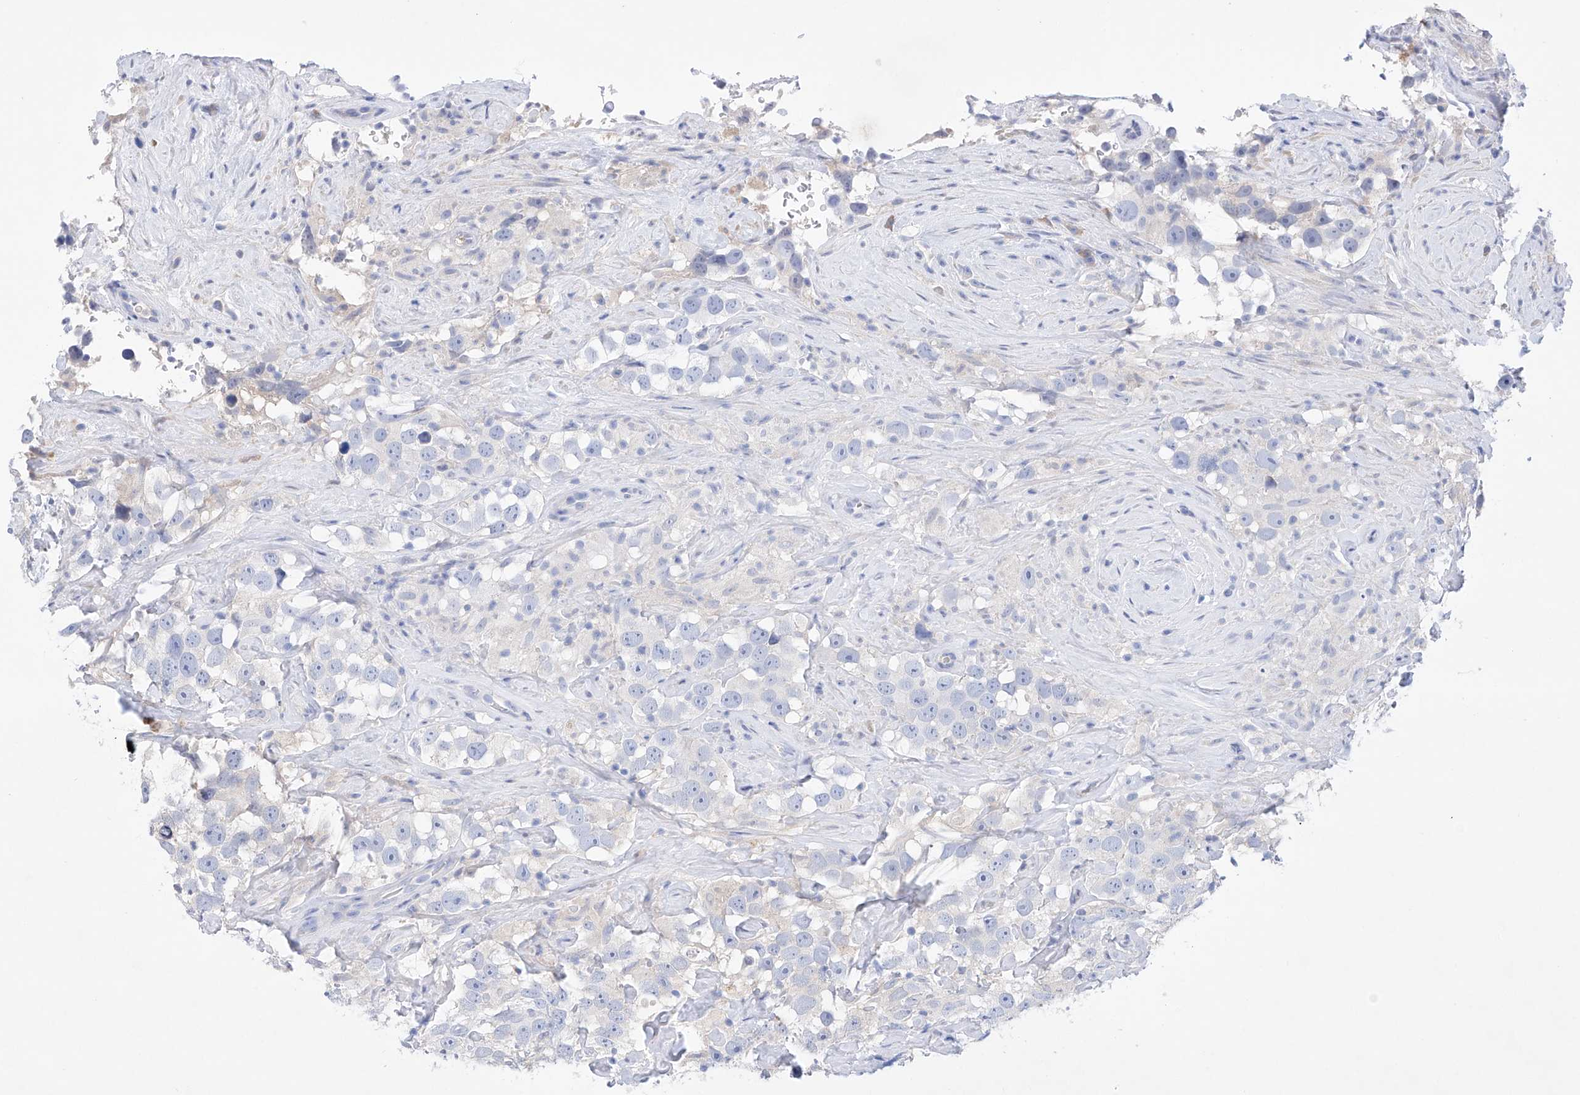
{"staining": {"intensity": "negative", "quantity": "none", "location": "none"}, "tissue": "testis cancer", "cell_type": "Tumor cells", "image_type": "cancer", "snomed": [{"axis": "morphology", "description": "Seminoma, NOS"}, {"axis": "topography", "description": "Testis"}], "caption": "Immunohistochemistry image of human testis cancer (seminoma) stained for a protein (brown), which reveals no staining in tumor cells.", "gene": "LURAP1", "patient": {"sex": "male", "age": 49}}